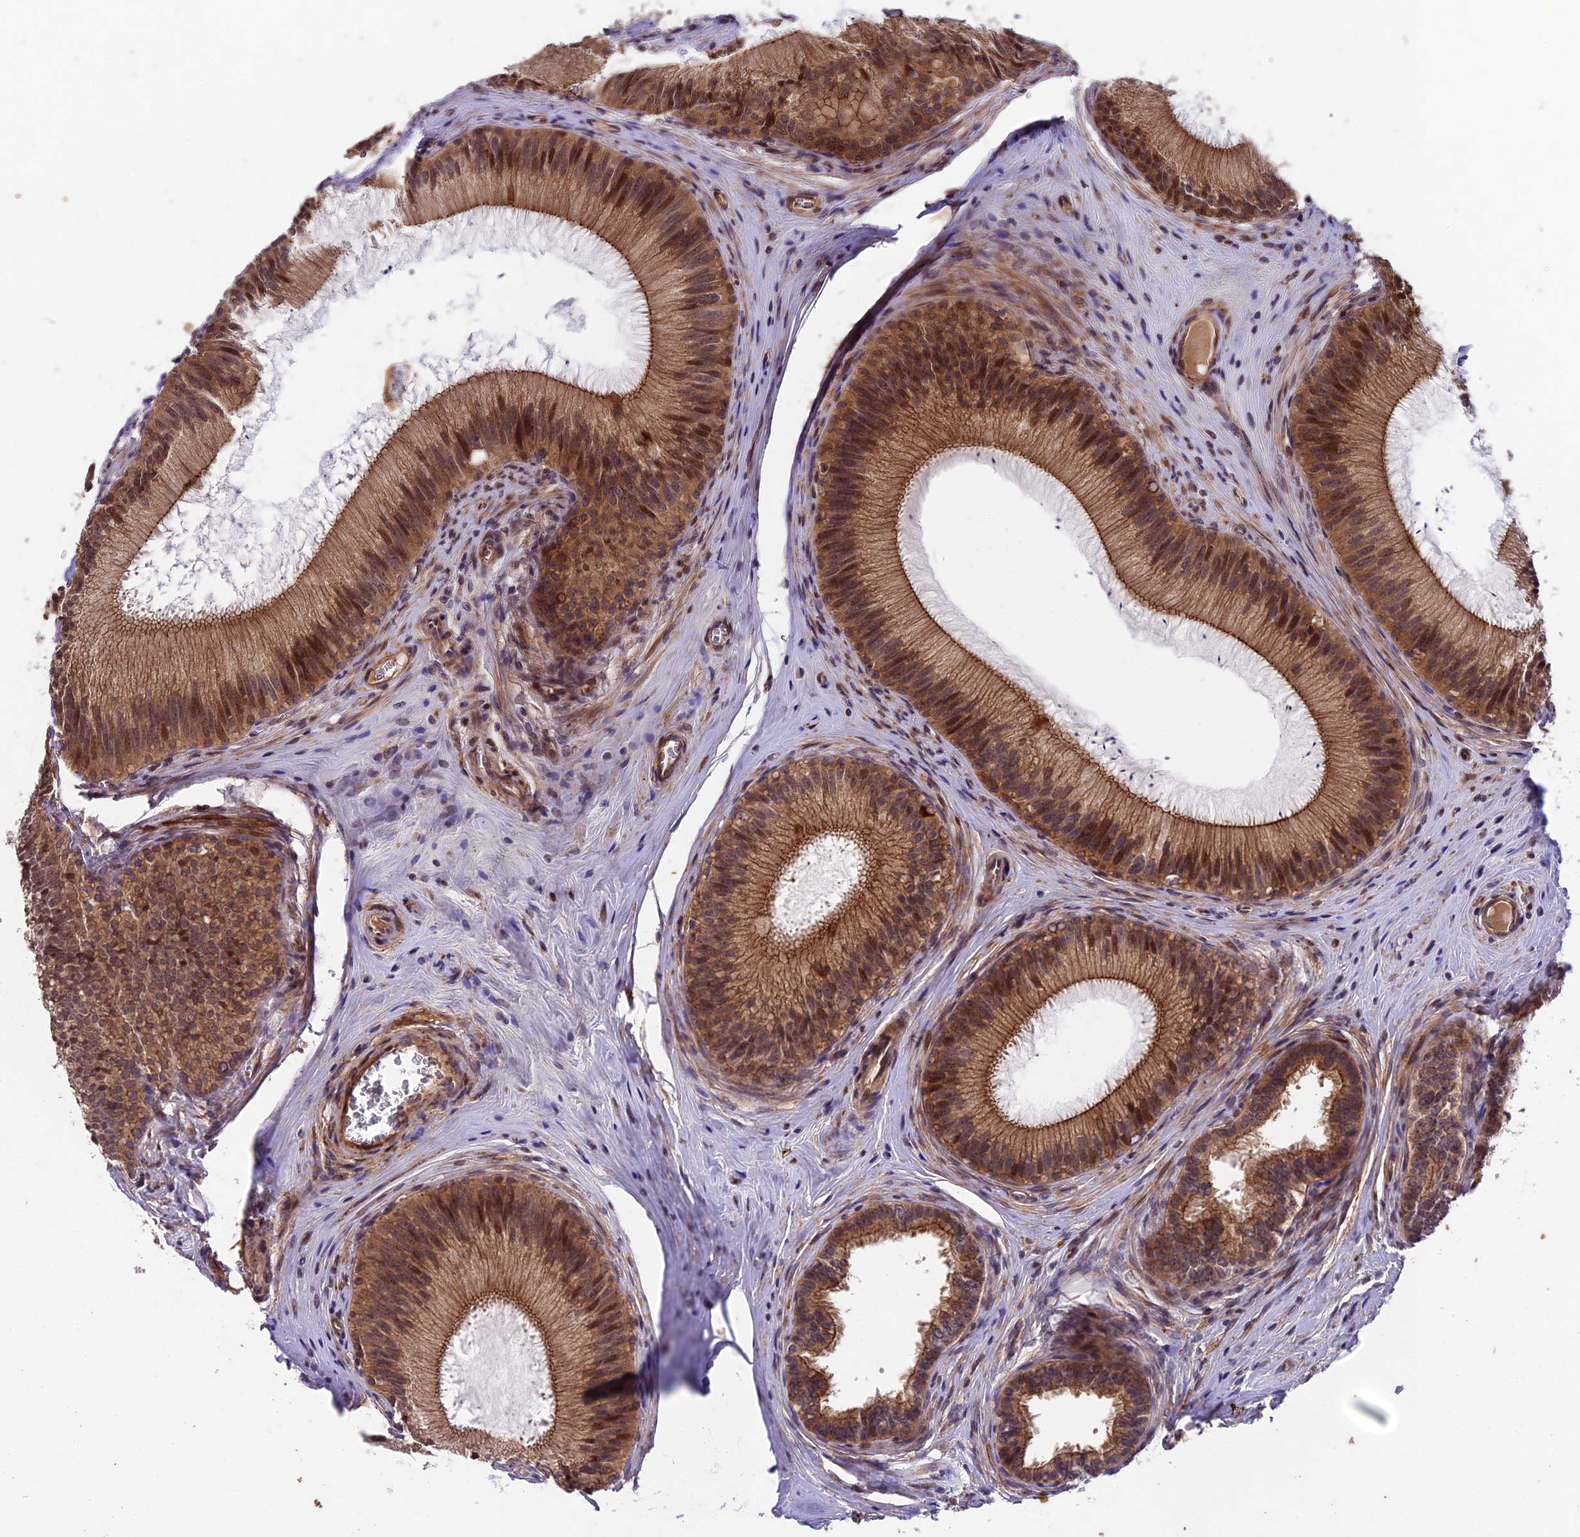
{"staining": {"intensity": "moderate", "quantity": ">75%", "location": "cytoplasmic/membranous,nuclear"}, "tissue": "epididymis", "cell_type": "Glandular cells", "image_type": "normal", "snomed": [{"axis": "morphology", "description": "Normal tissue, NOS"}, {"axis": "topography", "description": "Epididymis"}], "caption": "Protein expression analysis of normal epididymis shows moderate cytoplasmic/membranous,nuclear staining in approximately >75% of glandular cells. (DAB IHC, brown staining for protein, blue staining for nuclei).", "gene": "SIPA1L3", "patient": {"sex": "male", "age": 46}}